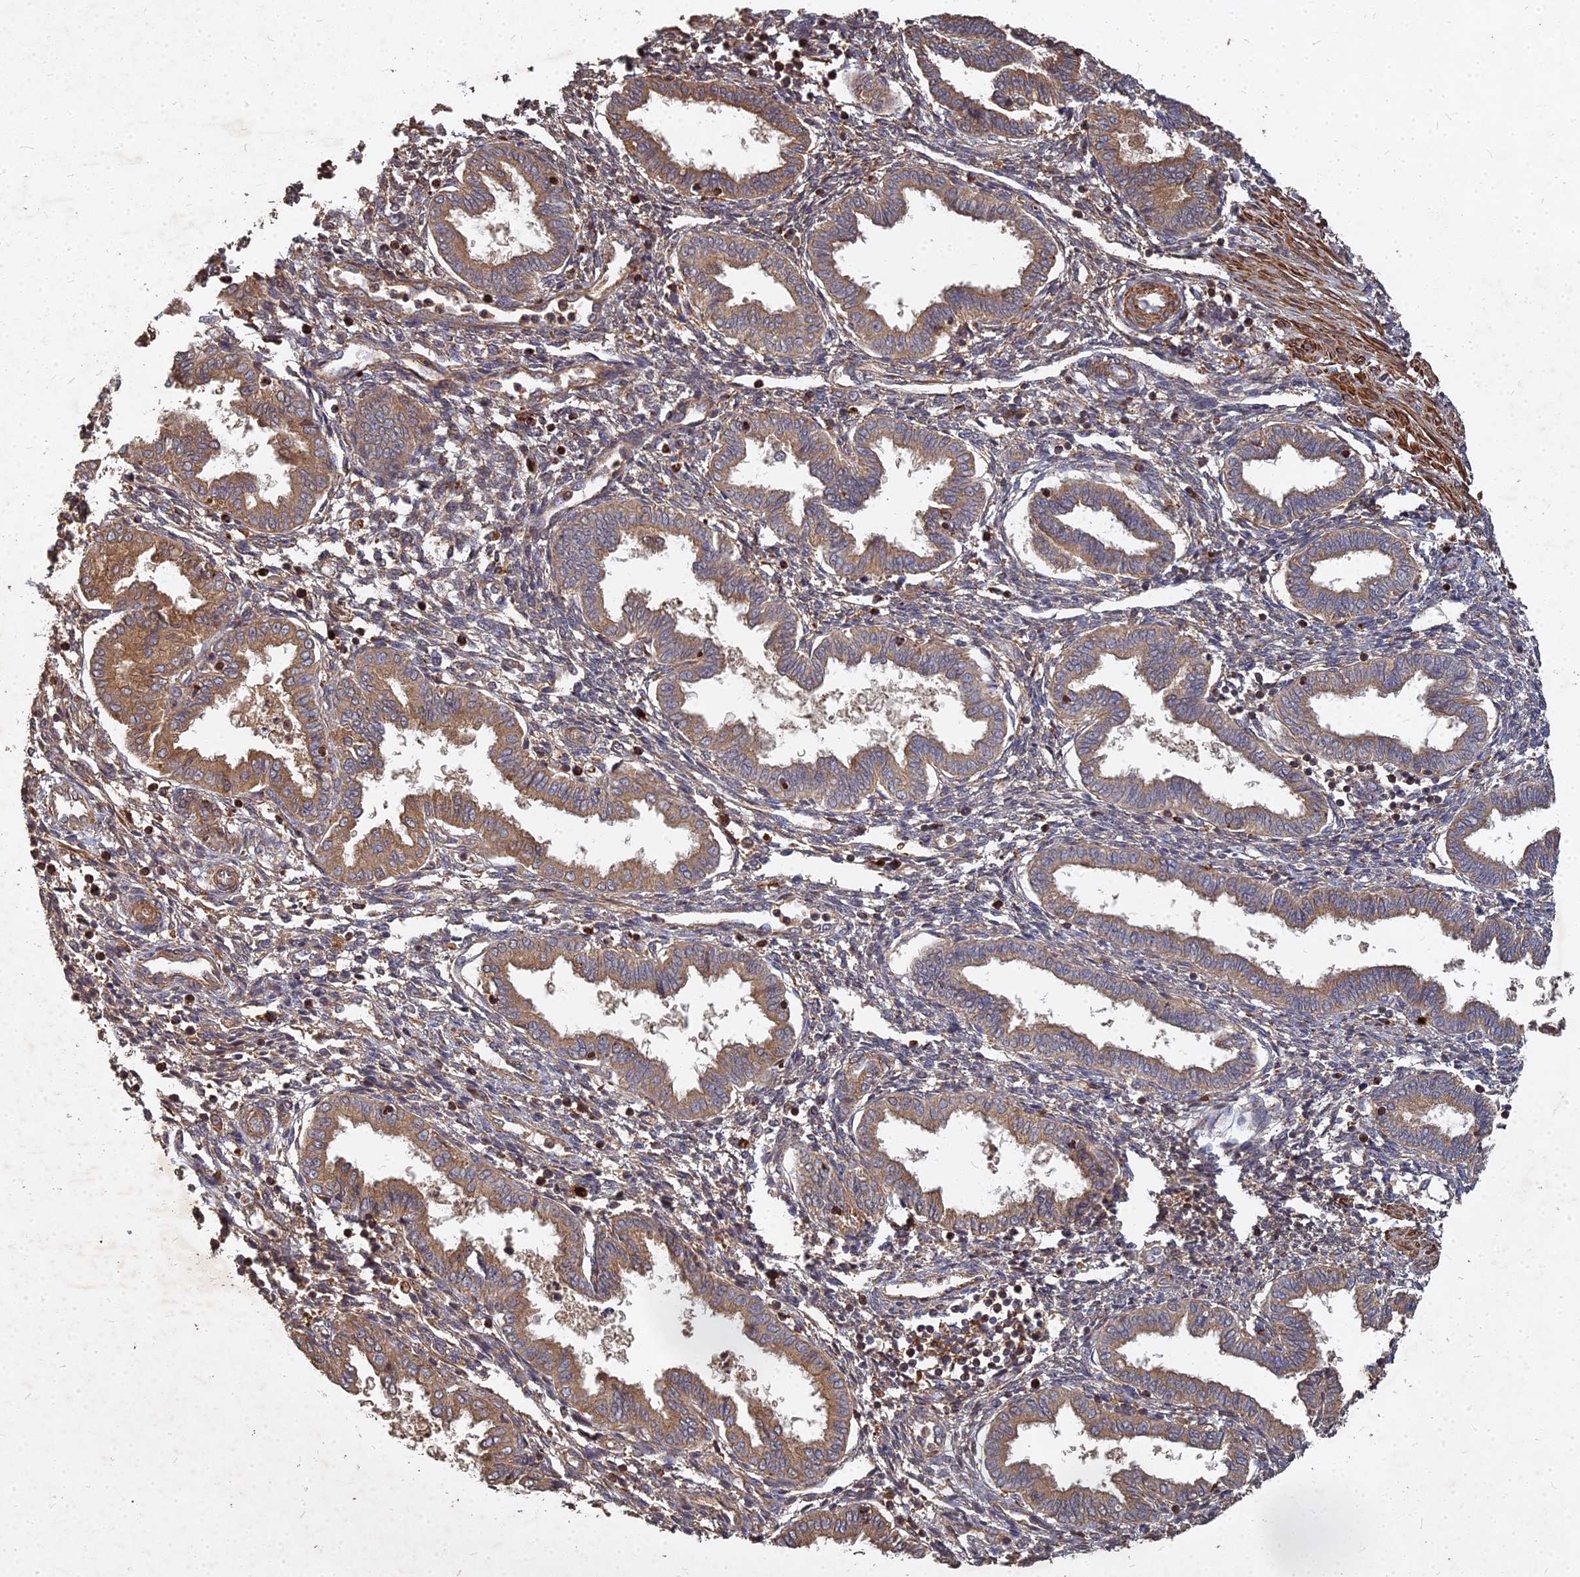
{"staining": {"intensity": "moderate", "quantity": "25%-75%", "location": "cytoplasmic/membranous"}, "tissue": "endometrium", "cell_type": "Cells in endometrial stroma", "image_type": "normal", "snomed": [{"axis": "morphology", "description": "Normal tissue, NOS"}, {"axis": "topography", "description": "Endometrium"}], "caption": "Protein expression analysis of normal human endometrium reveals moderate cytoplasmic/membranous staining in approximately 25%-75% of cells in endometrial stroma. (IHC, brightfield microscopy, high magnification).", "gene": "UBE2W", "patient": {"sex": "female", "age": 33}}